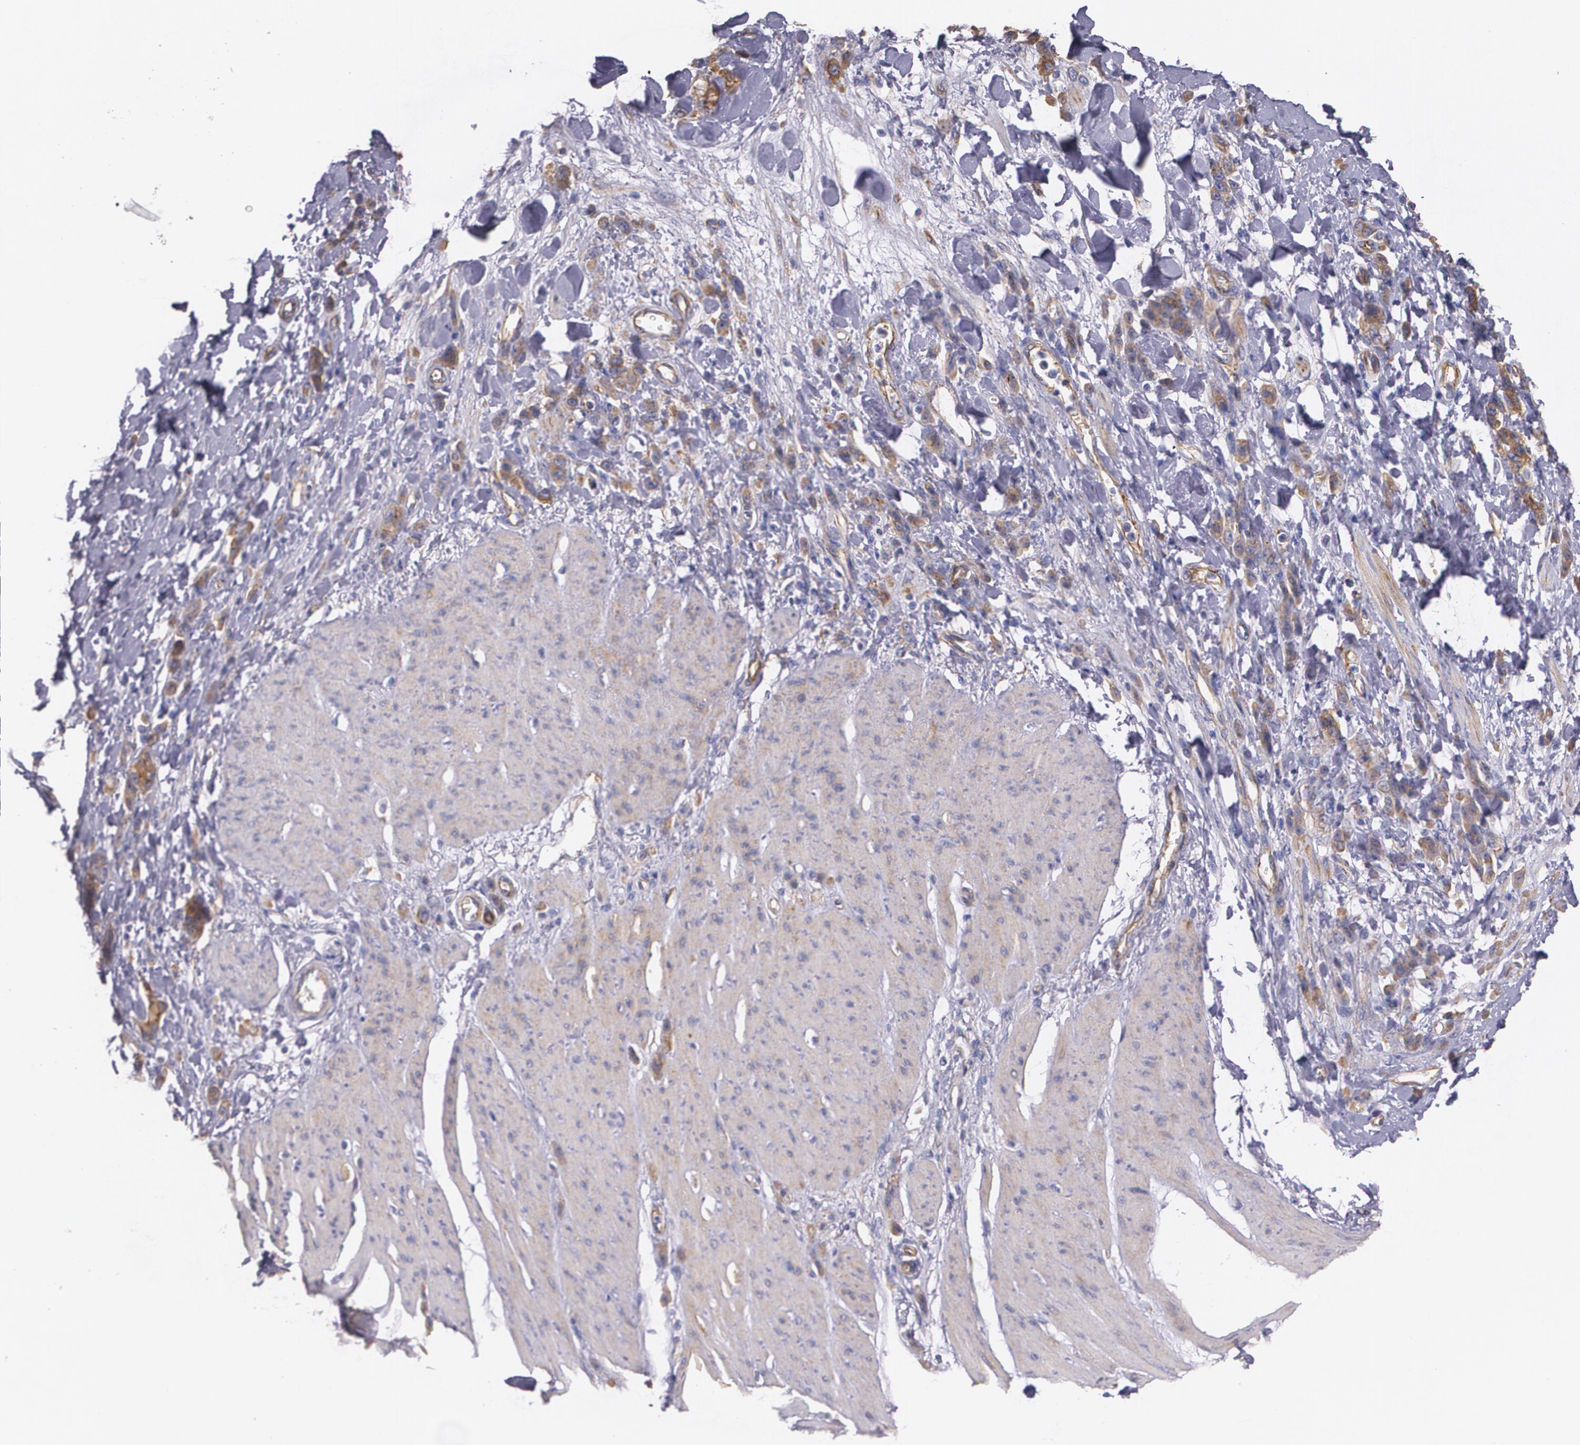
{"staining": {"intensity": "moderate", "quantity": ">75%", "location": "cytoplasmic/membranous"}, "tissue": "stomach cancer", "cell_type": "Tumor cells", "image_type": "cancer", "snomed": [{"axis": "morphology", "description": "Normal tissue, NOS"}, {"axis": "morphology", "description": "Adenocarcinoma, NOS"}, {"axis": "topography", "description": "Stomach"}], "caption": "Immunohistochemistry micrograph of human stomach cancer stained for a protein (brown), which shows medium levels of moderate cytoplasmic/membranous expression in approximately >75% of tumor cells.", "gene": "TJP1", "patient": {"sex": "male", "age": 82}}